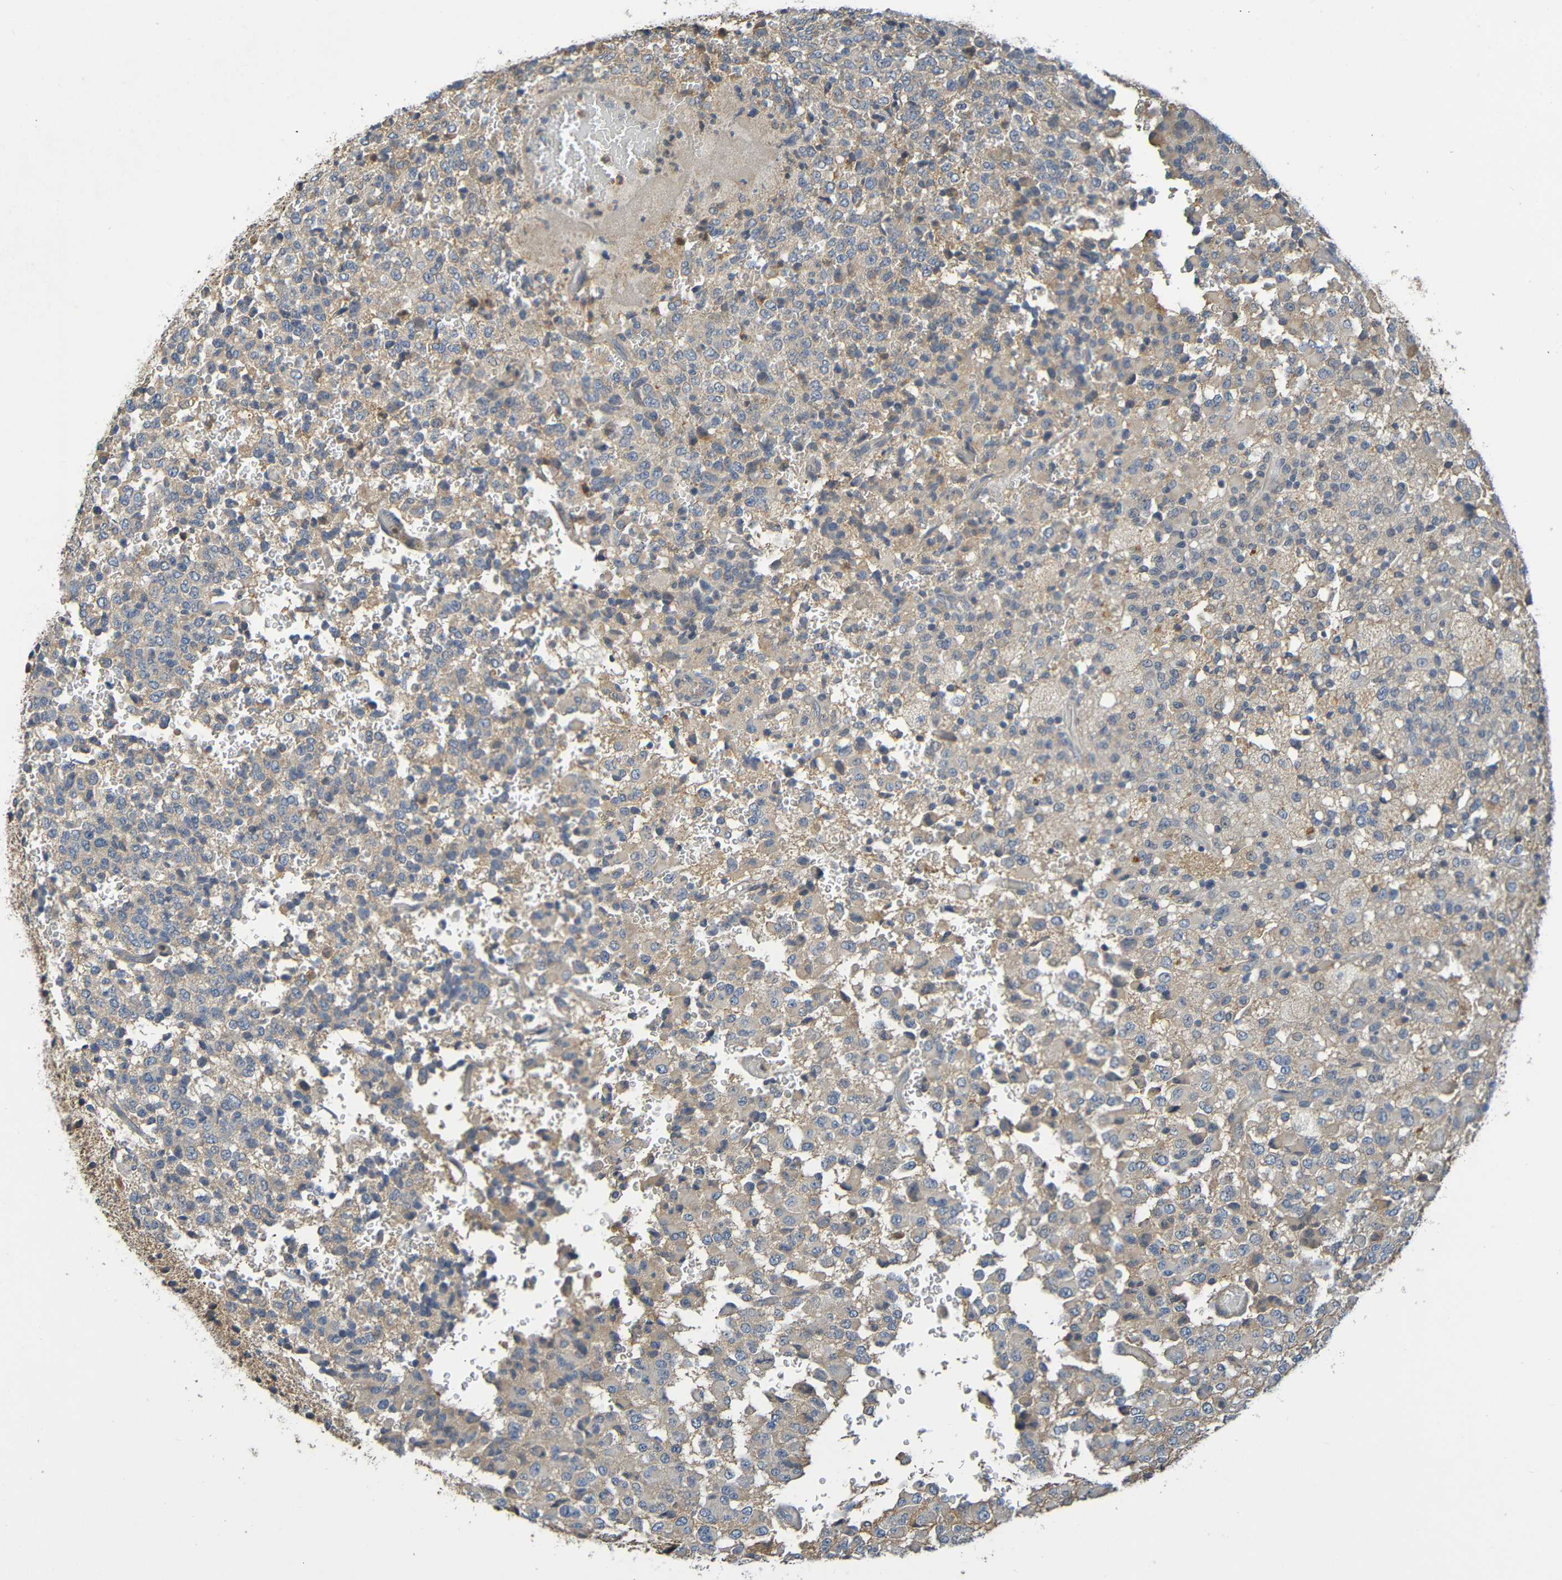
{"staining": {"intensity": "weak", "quantity": "25%-75%", "location": "cytoplasmic/membranous"}, "tissue": "glioma", "cell_type": "Tumor cells", "image_type": "cancer", "snomed": [{"axis": "morphology", "description": "Glioma, malignant, High grade"}, {"axis": "topography", "description": "pancreas cauda"}], "caption": "High-power microscopy captured an immunohistochemistry image of malignant high-grade glioma, revealing weak cytoplasmic/membranous positivity in approximately 25%-75% of tumor cells. (DAB = brown stain, brightfield microscopy at high magnification).", "gene": "C1QA", "patient": {"sex": "male", "age": 60}}